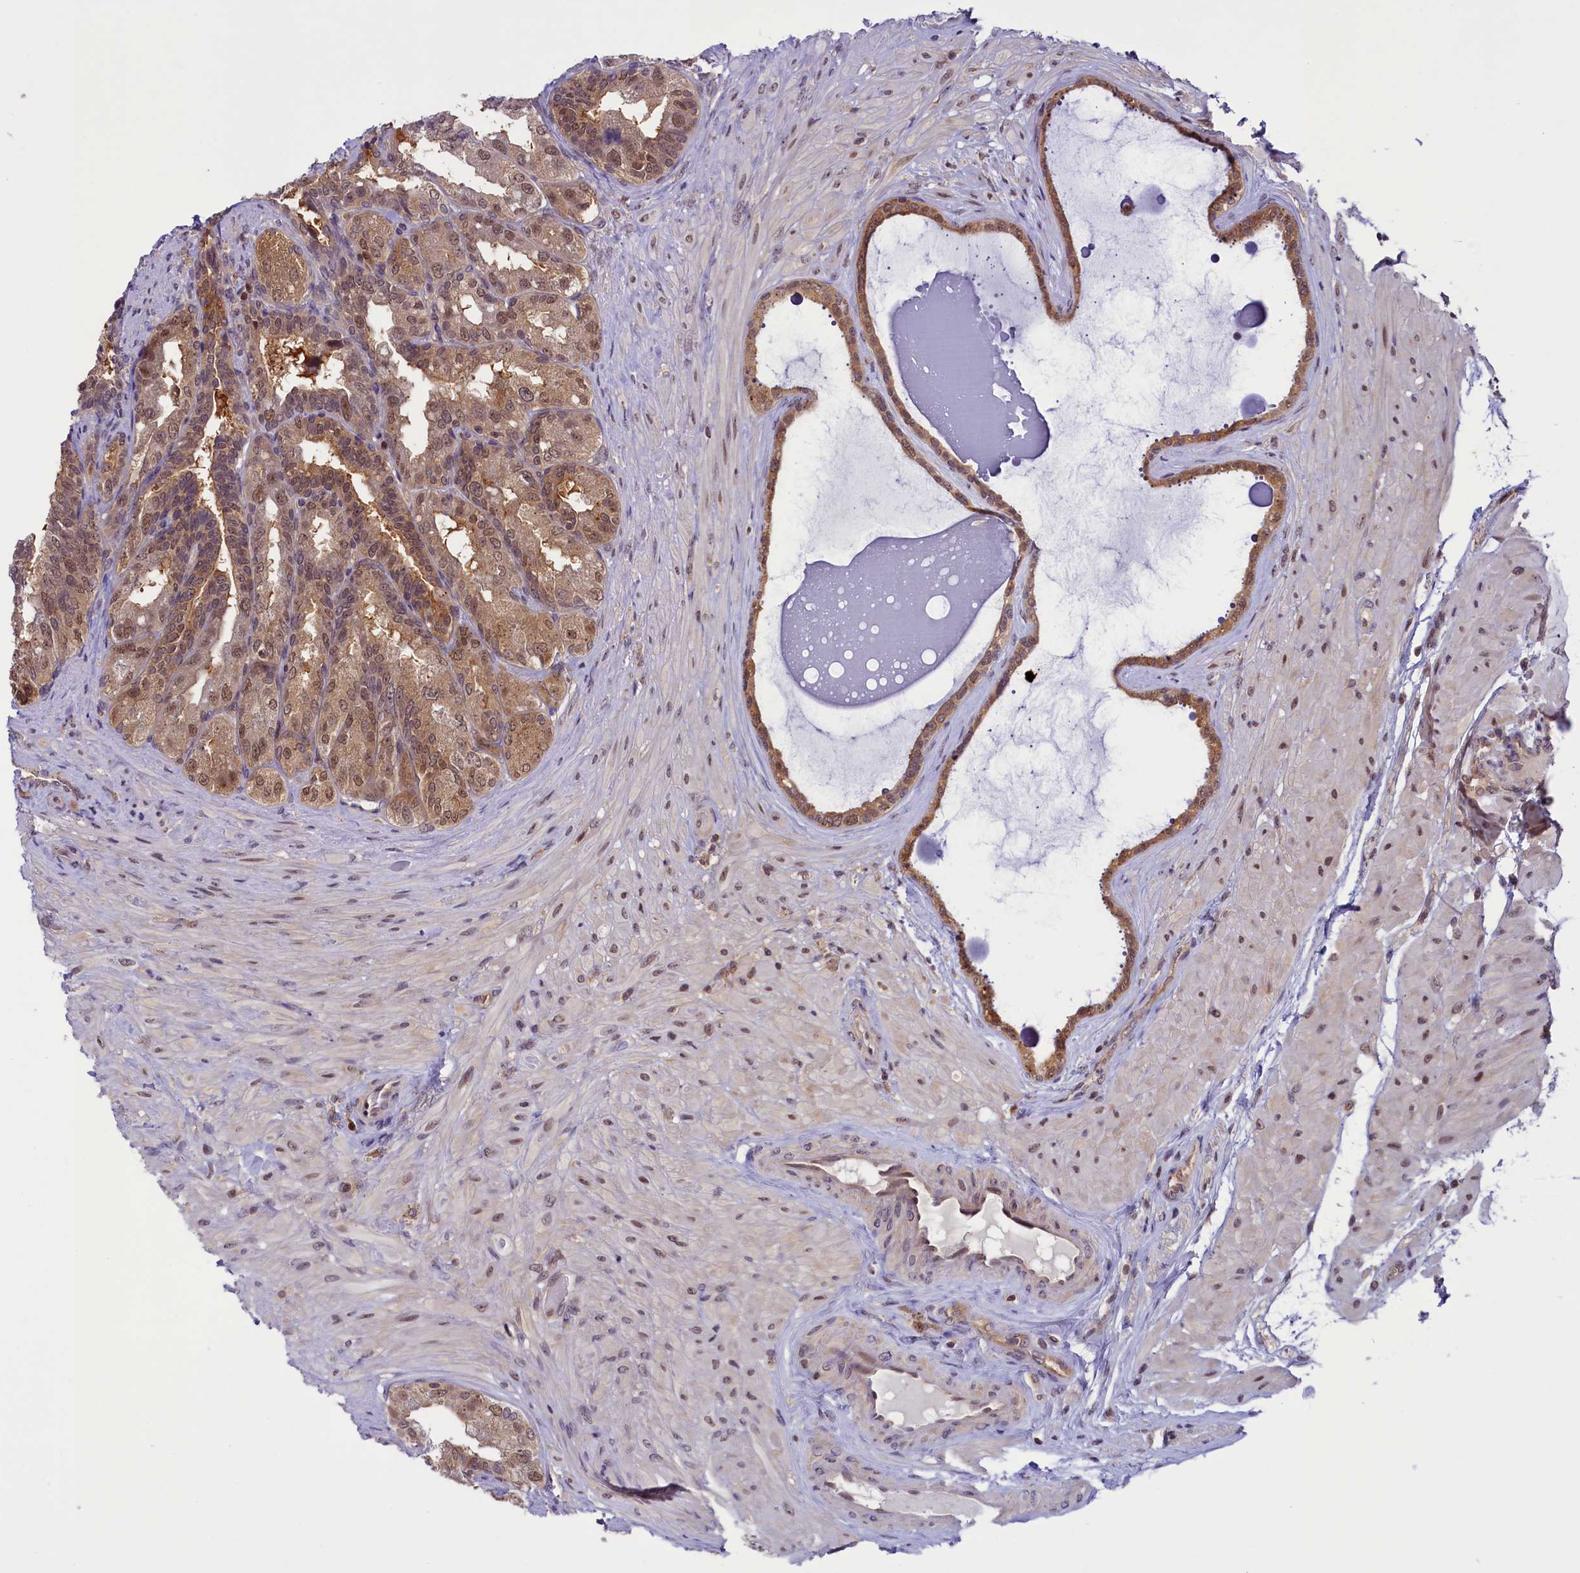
{"staining": {"intensity": "strong", "quantity": ">75%", "location": "cytoplasmic/membranous,nuclear"}, "tissue": "seminal vesicle", "cell_type": "Glandular cells", "image_type": "normal", "snomed": [{"axis": "morphology", "description": "Normal tissue, NOS"}, {"axis": "topography", "description": "Seminal veicle"}, {"axis": "topography", "description": "Peripheral nerve tissue"}], "caption": "A brown stain labels strong cytoplasmic/membranous,nuclear expression of a protein in glandular cells of unremarkable seminal vesicle.", "gene": "SLC7A6OS", "patient": {"sex": "male", "age": 63}}